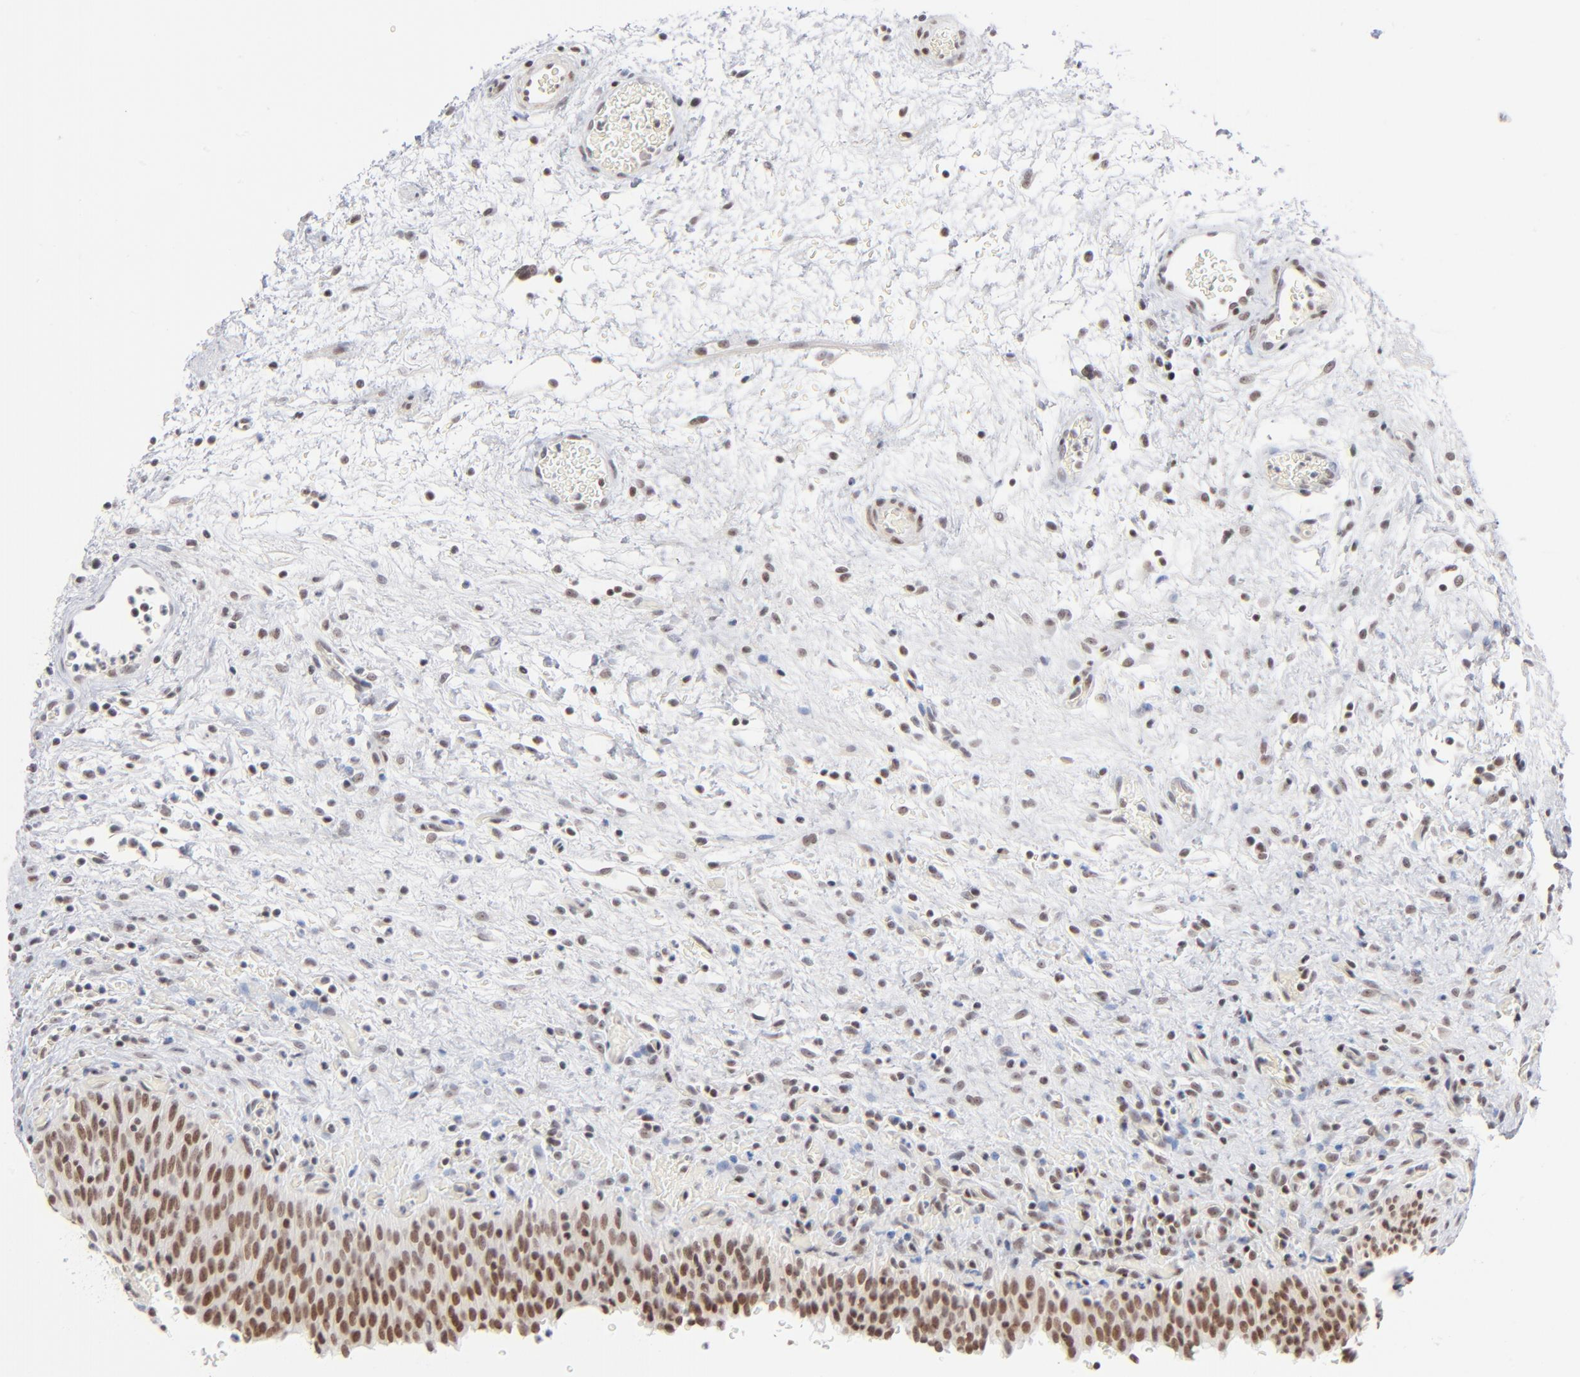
{"staining": {"intensity": "moderate", "quantity": ">75%", "location": "nuclear"}, "tissue": "urinary bladder", "cell_type": "Urothelial cells", "image_type": "normal", "snomed": [{"axis": "morphology", "description": "Normal tissue, NOS"}, {"axis": "topography", "description": "Urinary bladder"}], "caption": "The micrograph exhibits immunohistochemical staining of benign urinary bladder. There is moderate nuclear positivity is identified in approximately >75% of urothelial cells.", "gene": "ZNF143", "patient": {"sex": "male", "age": 51}}